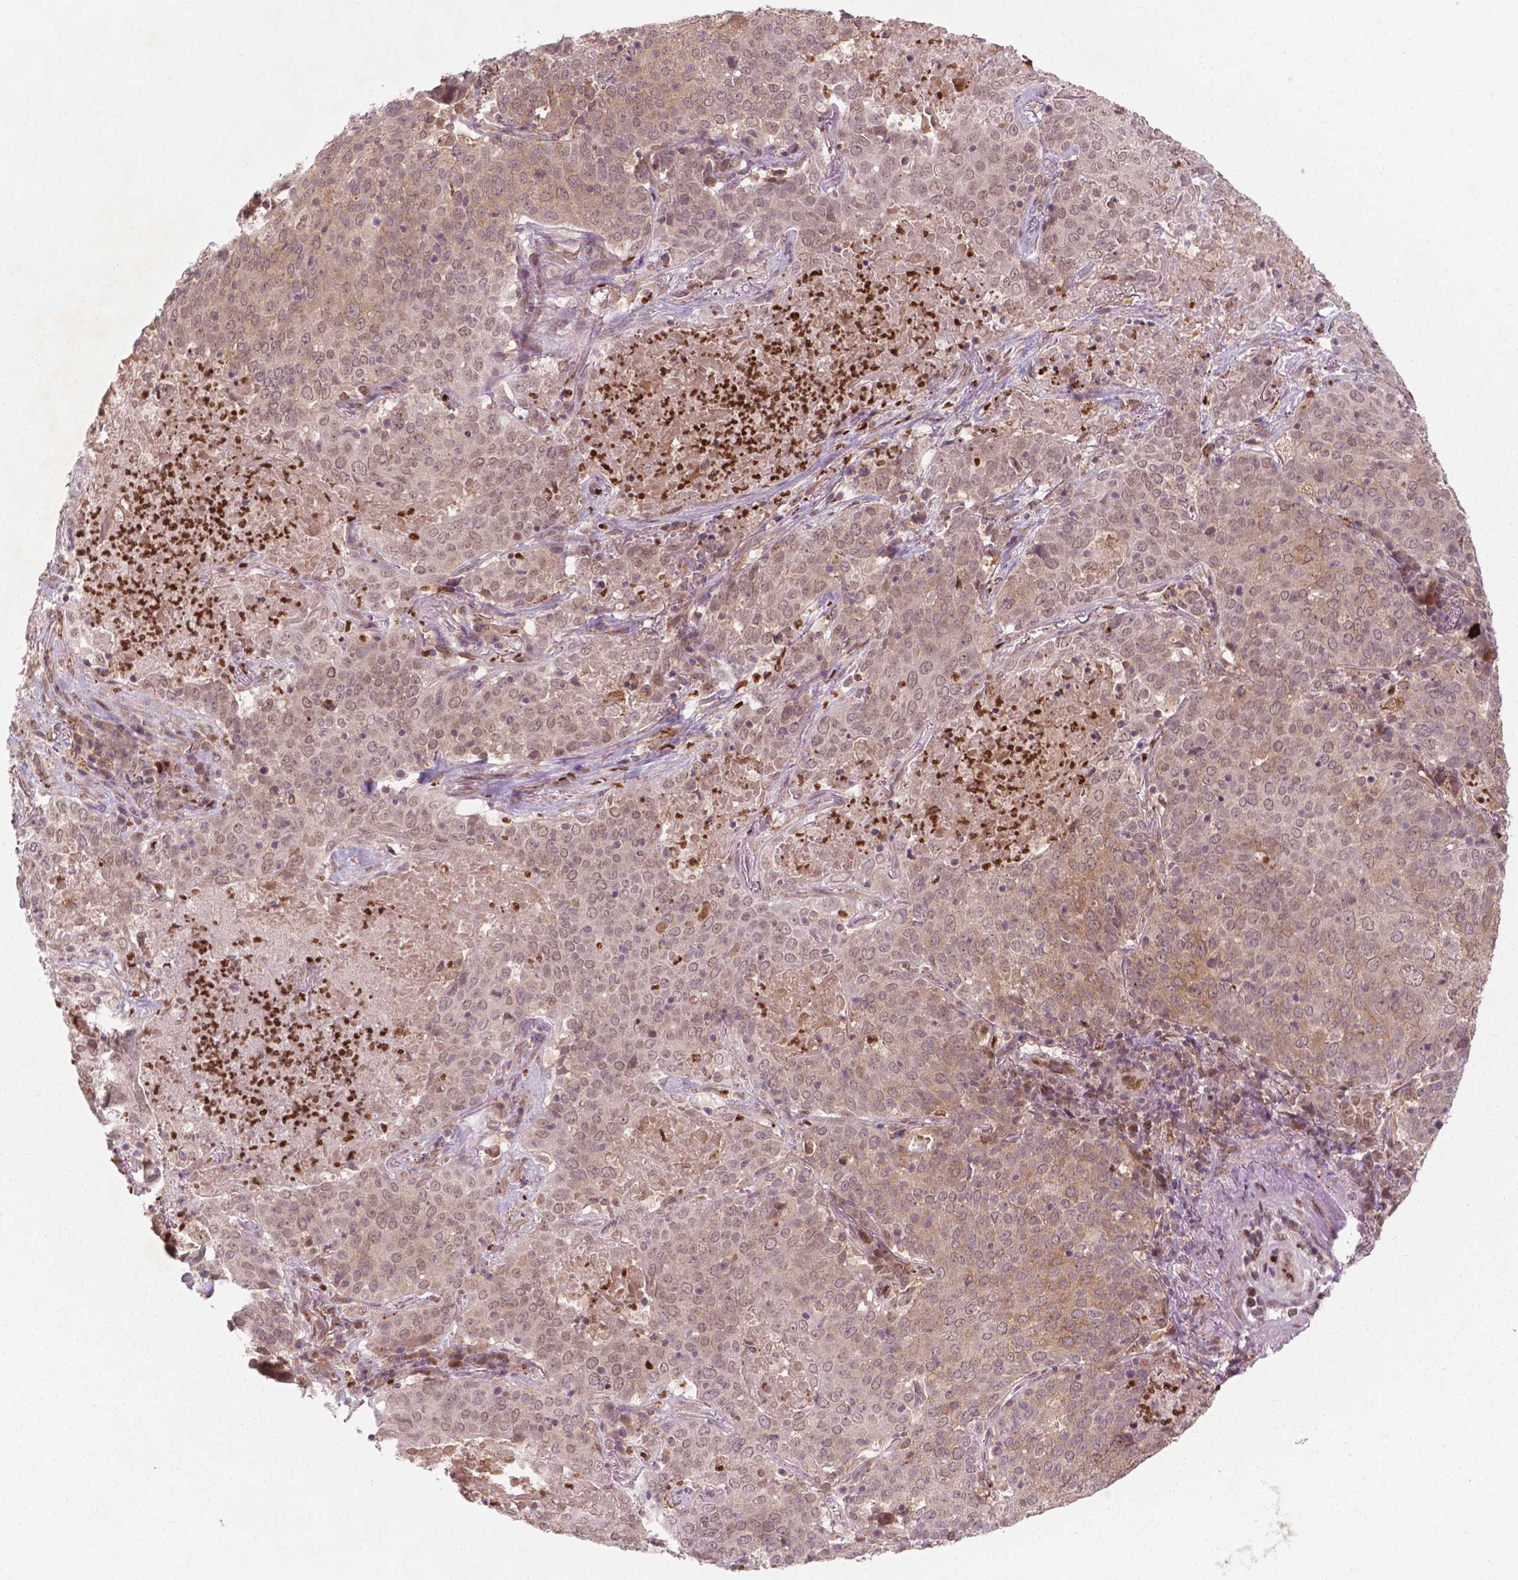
{"staining": {"intensity": "weak", "quantity": "25%-75%", "location": "cytoplasmic/membranous"}, "tissue": "lung cancer", "cell_type": "Tumor cells", "image_type": "cancer", "snomed": [{"axis": "morphology", "description": "Squamous cell carcinoma, NOS"}, {"axis": "topography", "description": "Lung"}], "caption": "DAB immunohistochemical staining of human lung cancer demonstrates weak cytoplasmic/membranous protein staining in approximately 25%-75% of tumor cells.", "gene": "NFAT5", "patient": {"sex": "male", "age": 82}}